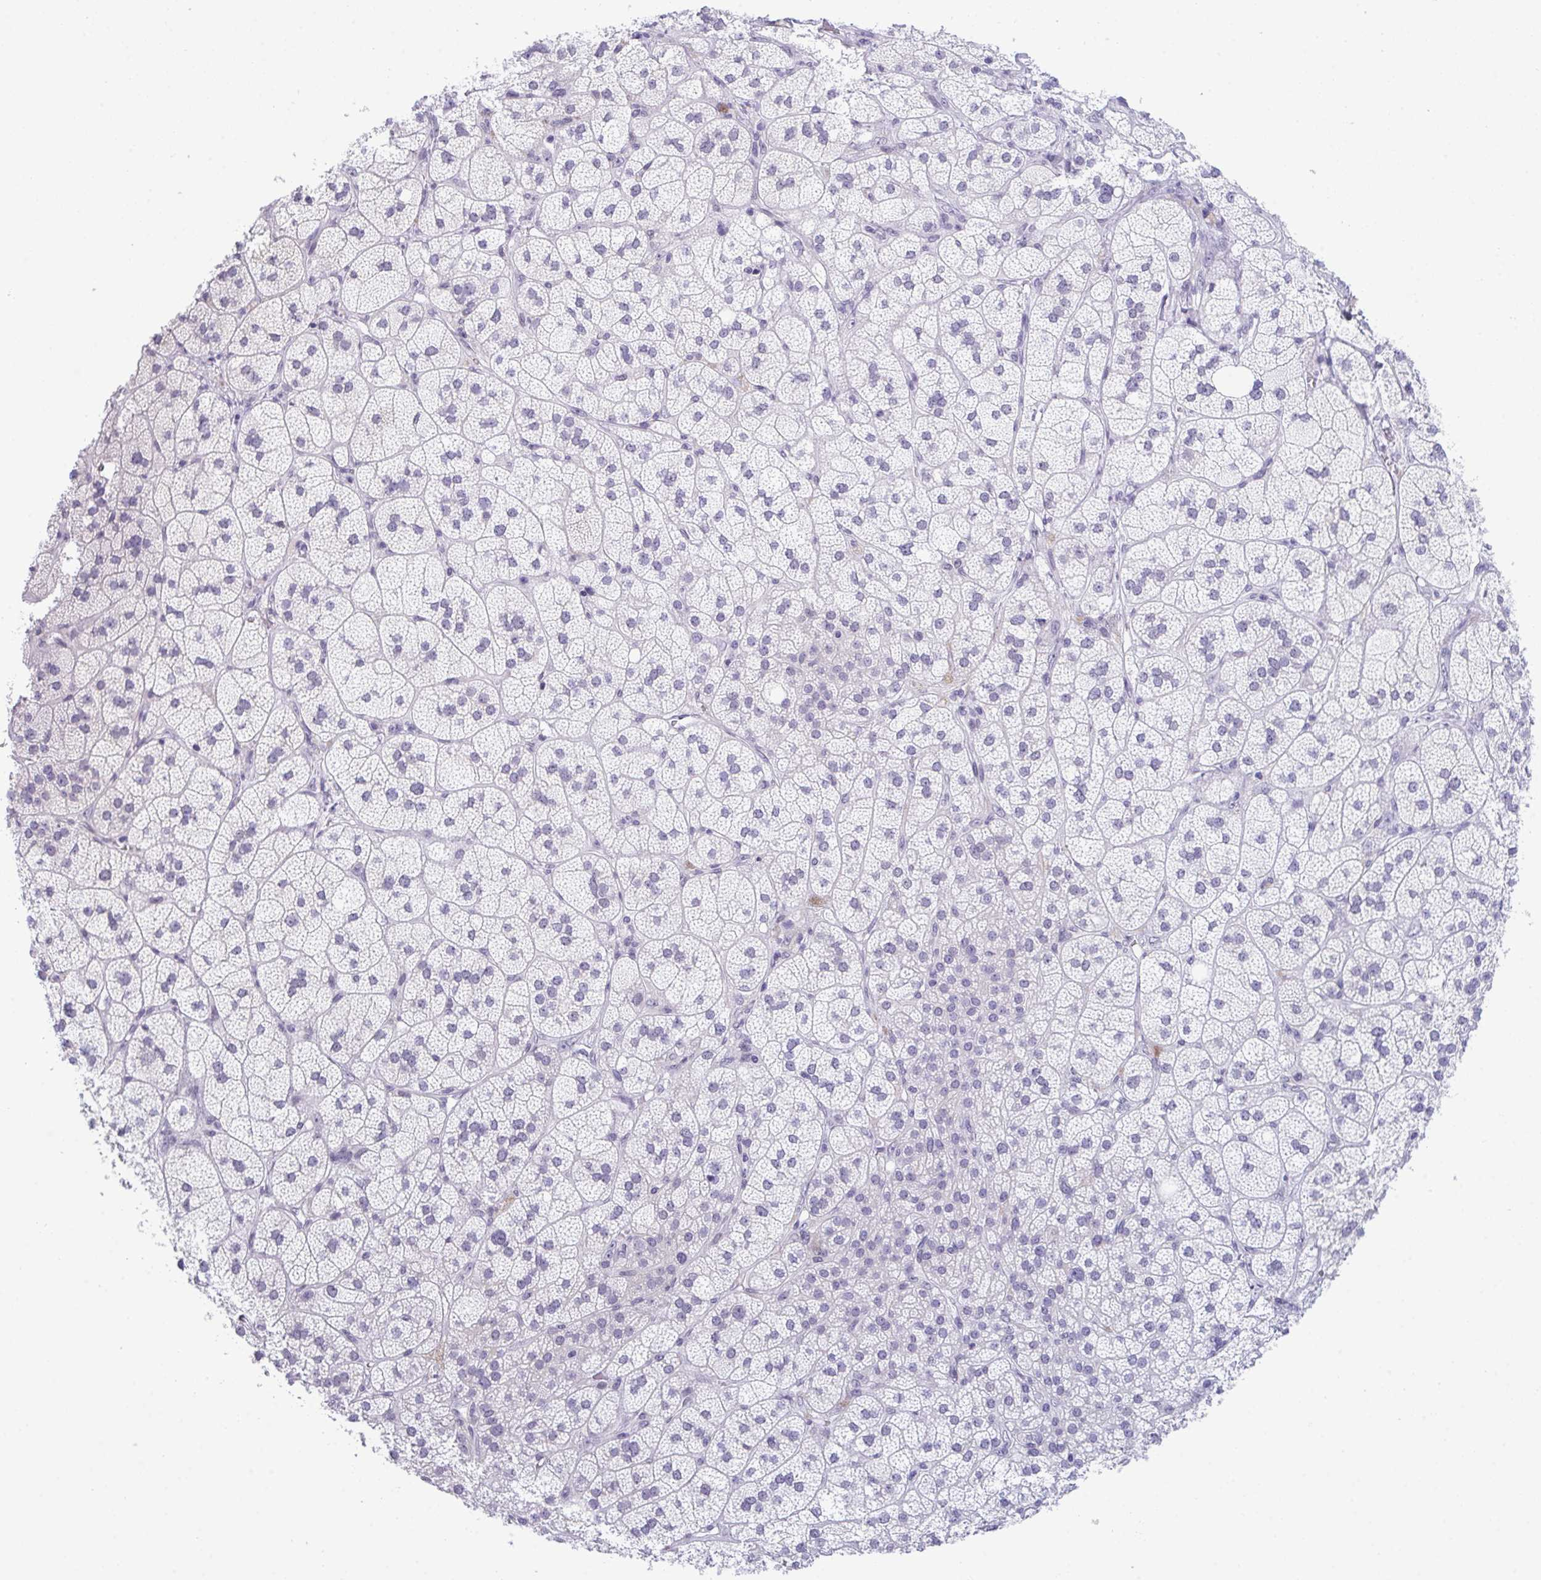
{"staining": {"intensity": "negative", "quantity": "none", "location": "none"}, "tissue": "adrenal gland", "cell_type": "Glandular cells", "image_type": "normal", "snomed": [{"axis": "morphology", "description": "Normal tissue, NOS"}, {"axis": "topography", "description": "Adrenal gland"}], "caption": "There is no significant positivity in glandular cells of adrenal gland. (Stains: DAB immunohistochemistry (IHC) with hematoxylin counter stain, Microscopy: brightfield microscopy at high magnification).", "gene": "ATP6V0D2", "patient": {"sex": "female", "age": 60}}